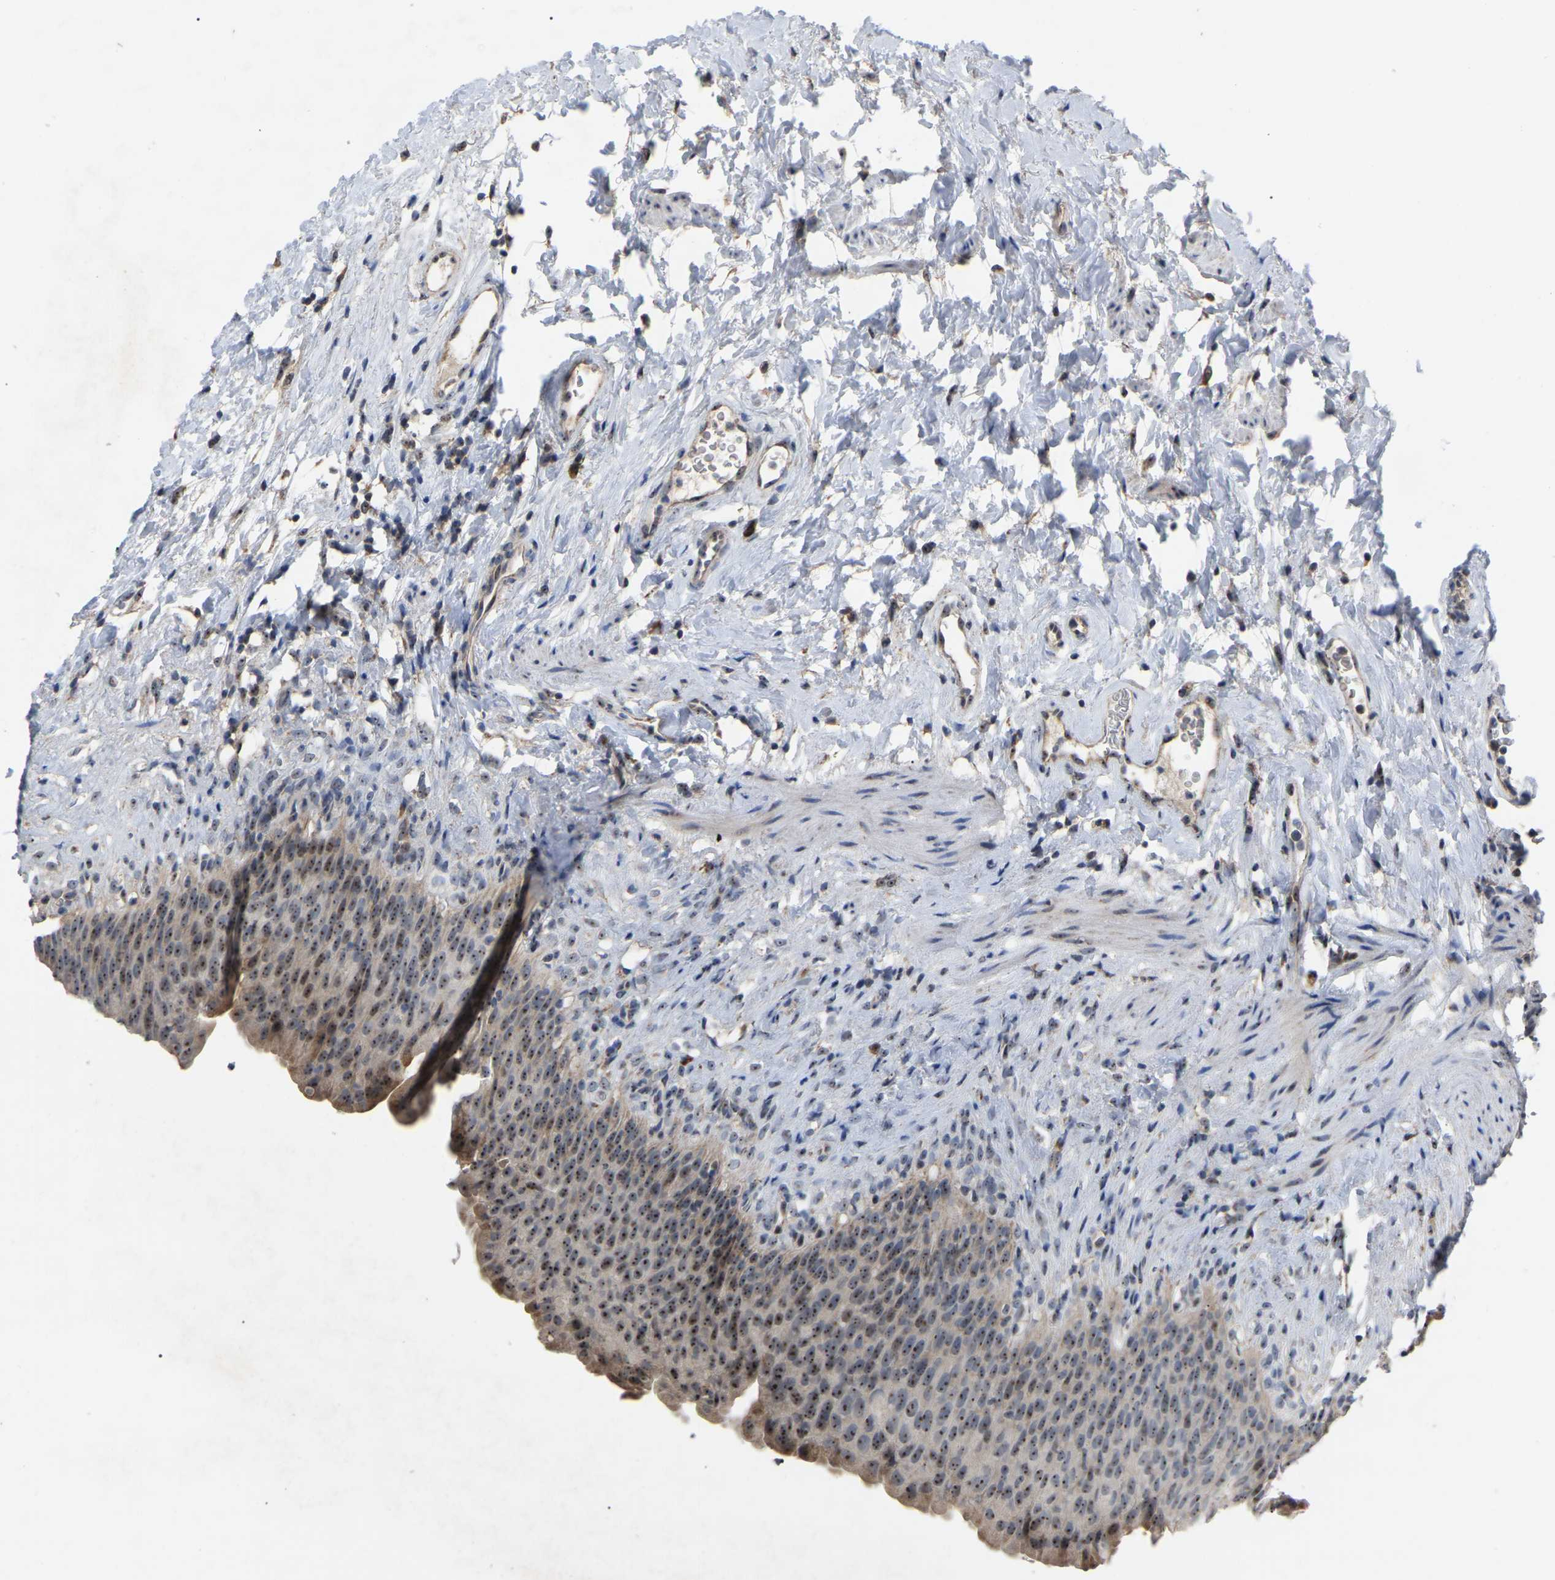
{"staining": {"intensity": "moderate", "quantity": ">75%", "location": "cytoplasmic/membranous,nuclear"}, "tissue": "urinary bladder", "cell_type": "Urothelial cells", "image_type": "normal", "snomed": [{"axis": "morphology", "description": "Normal tissue, NOS"}, {"axis": "topography", "description": "Urinary bladder"}], "caption": "Urothelial cells reveal moderate cytoplasmic/membranous,nuclear staining in about >75% of cells in normal urinary bladder. (Stains: DAB in brown, nuclei in blue, Microscopy: brightfield microscopy at high magnification).", "gene": "NOP53", "patient": {"sex": "female", "age": 79}}